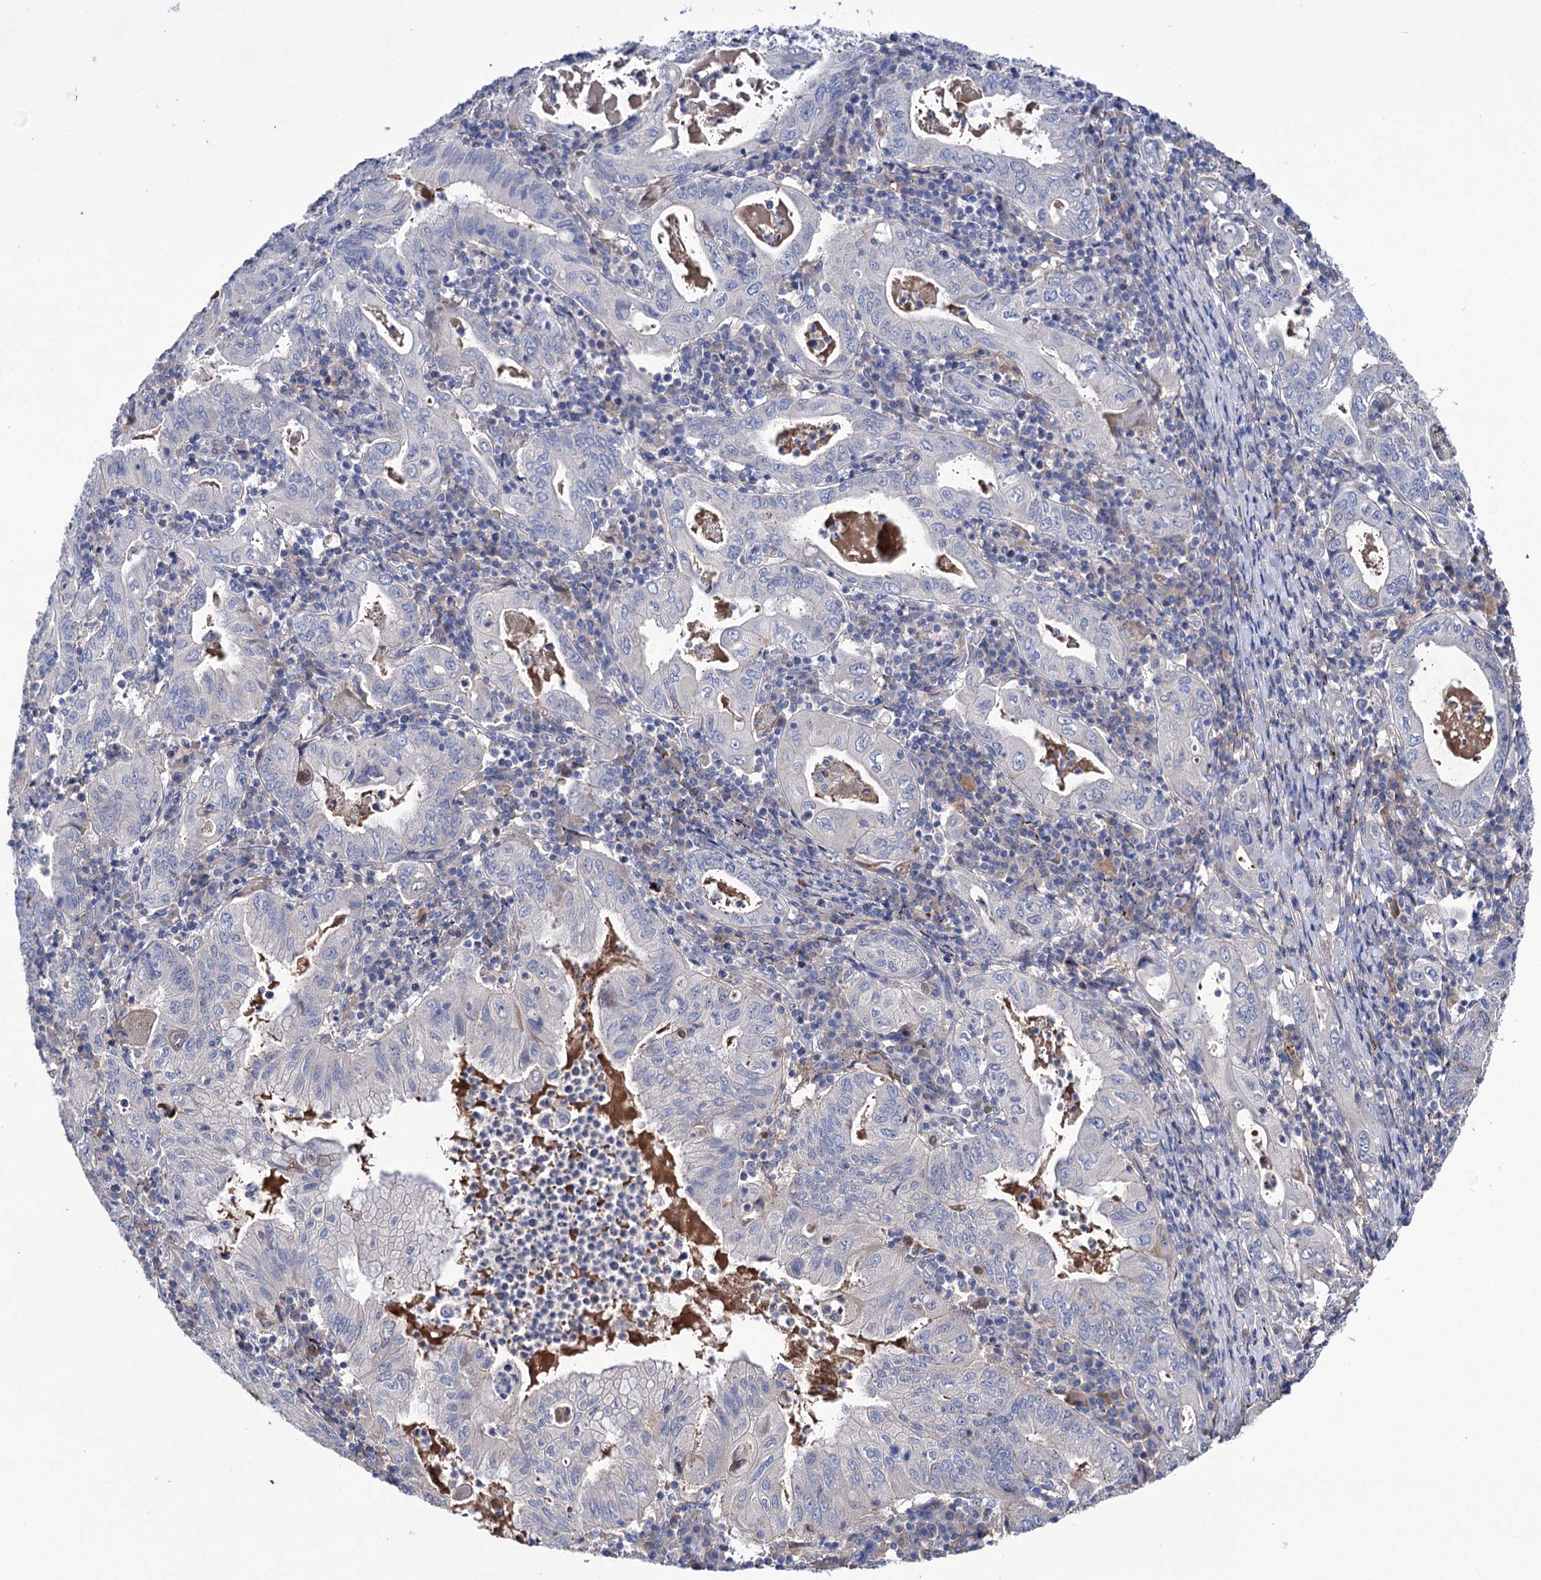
{"staining": {"intensity": "negative", "quantity": "none", "location": "none"}, "tissue": "stomach cancer", "cell_type": "Tumor cells", "image_type": "cancer", "snomed": [{"axis": "morphology", "description": "Normal tissue, NOS"}, {"axis": "morphology", "description": "Adenocarcinoma, NOS"}, {"axis": "topography", "description": "Esophagus"}, {"axis": "topography", "description": "Stomach, upper"}, {"axis": "topography", "description": "Peripheral nerve tissue"}], "caption": "This photomicrograph is of stomach adenocarcinoma stained with immunohistochemistry (IHC) to label a protein in brown with the nuclei are counter-stained blue. There is no expression in tumor cells.", "gene": "PPP1R32", "patient": {"sex": "male", "age": 62}}